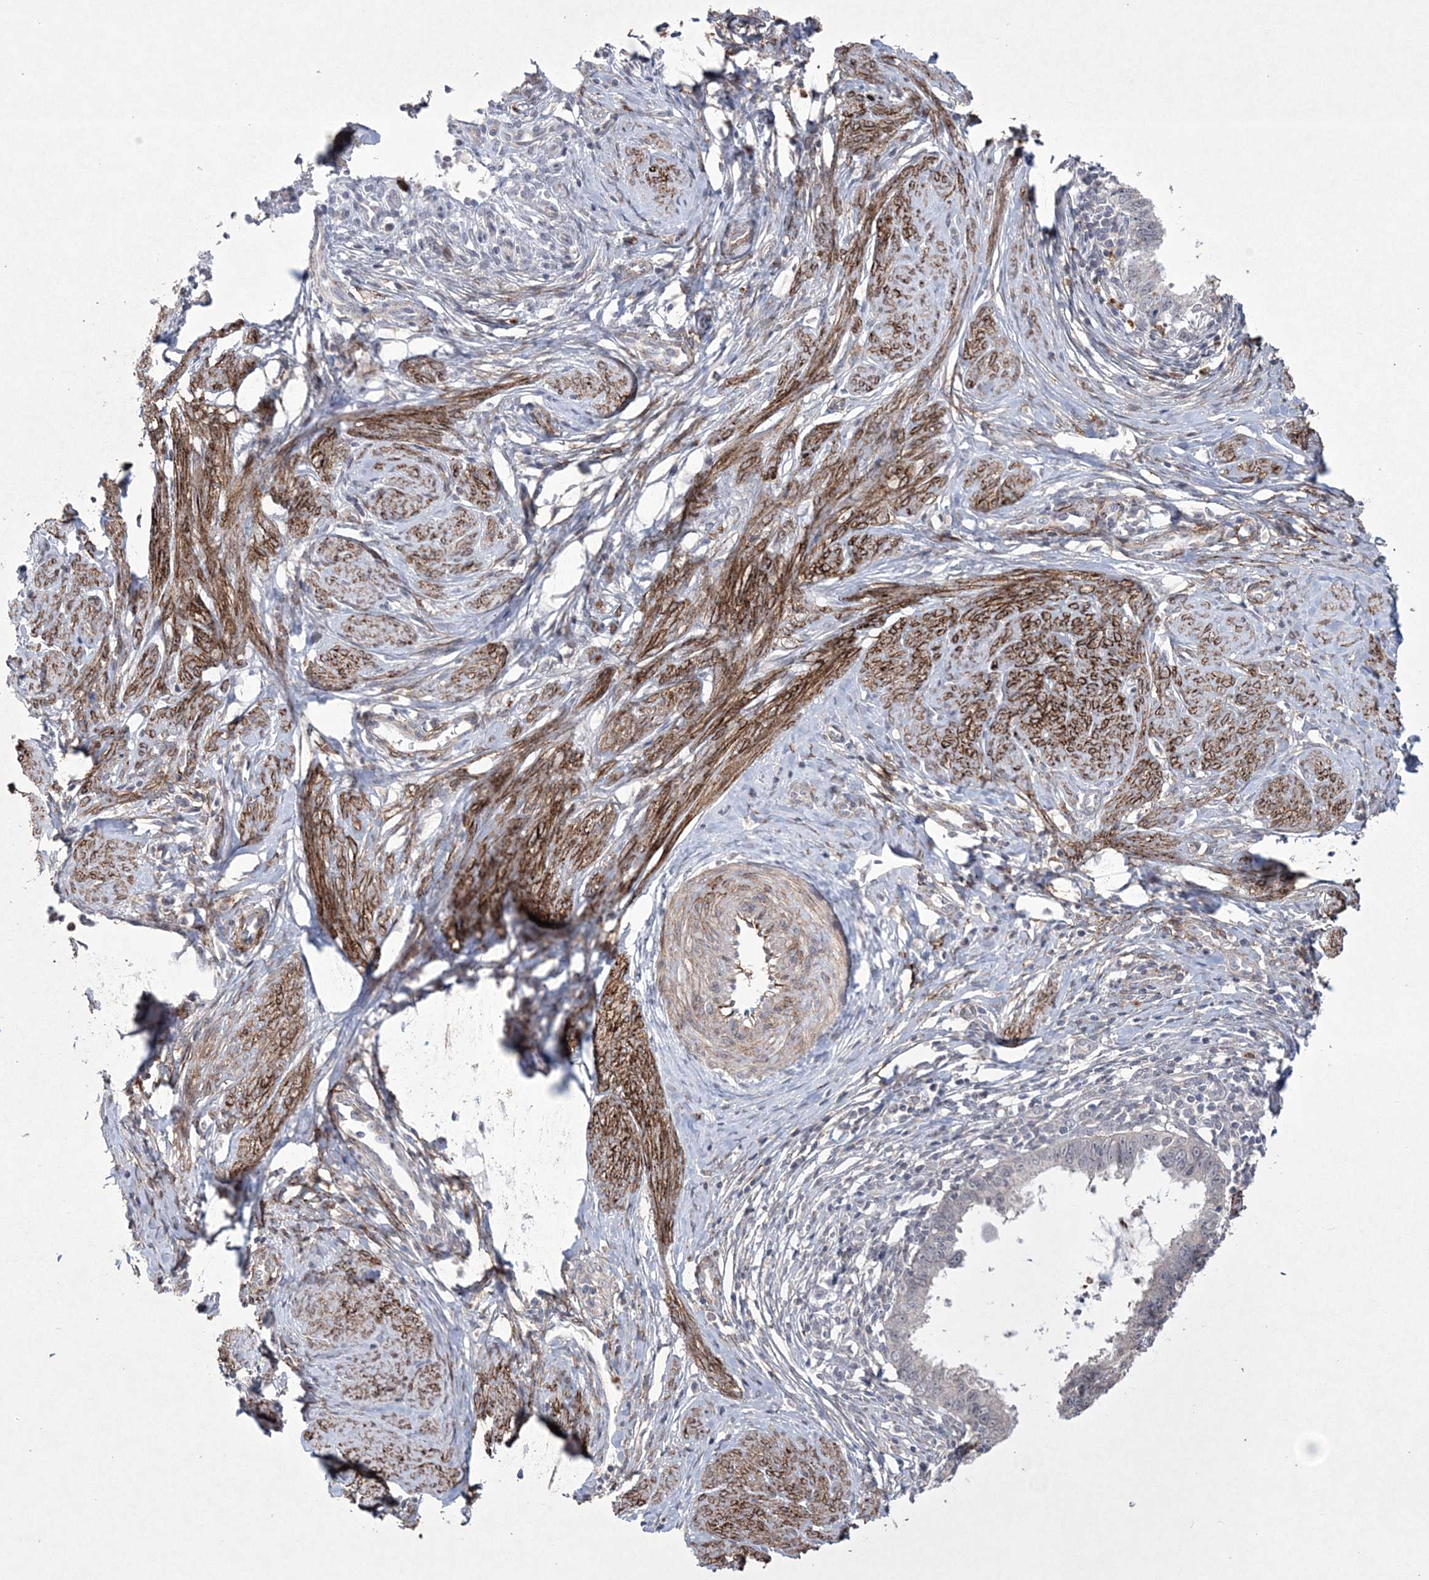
{"staining": {"intensity": "negative", "quantity": "none", "location": "none"}, "tissue": "cervical cancer", "cell_type": "Tumor cells", "image_type": "cancer", "snomed": [{"axis": "morphology", "description": "Adenocarcinoma, NOS"}, {"axis": "topography", "description": "Cervix"}], "caption": "IHC image of human cervical cancer stained for a protein (brown), which shows no staining in tumor cells. The staining is performed using DAB brown chromogen with nuclei counter-stained in using hematoxylin.", "gene": "DPCD", "patient": {"sex": "female", "age": 36}}